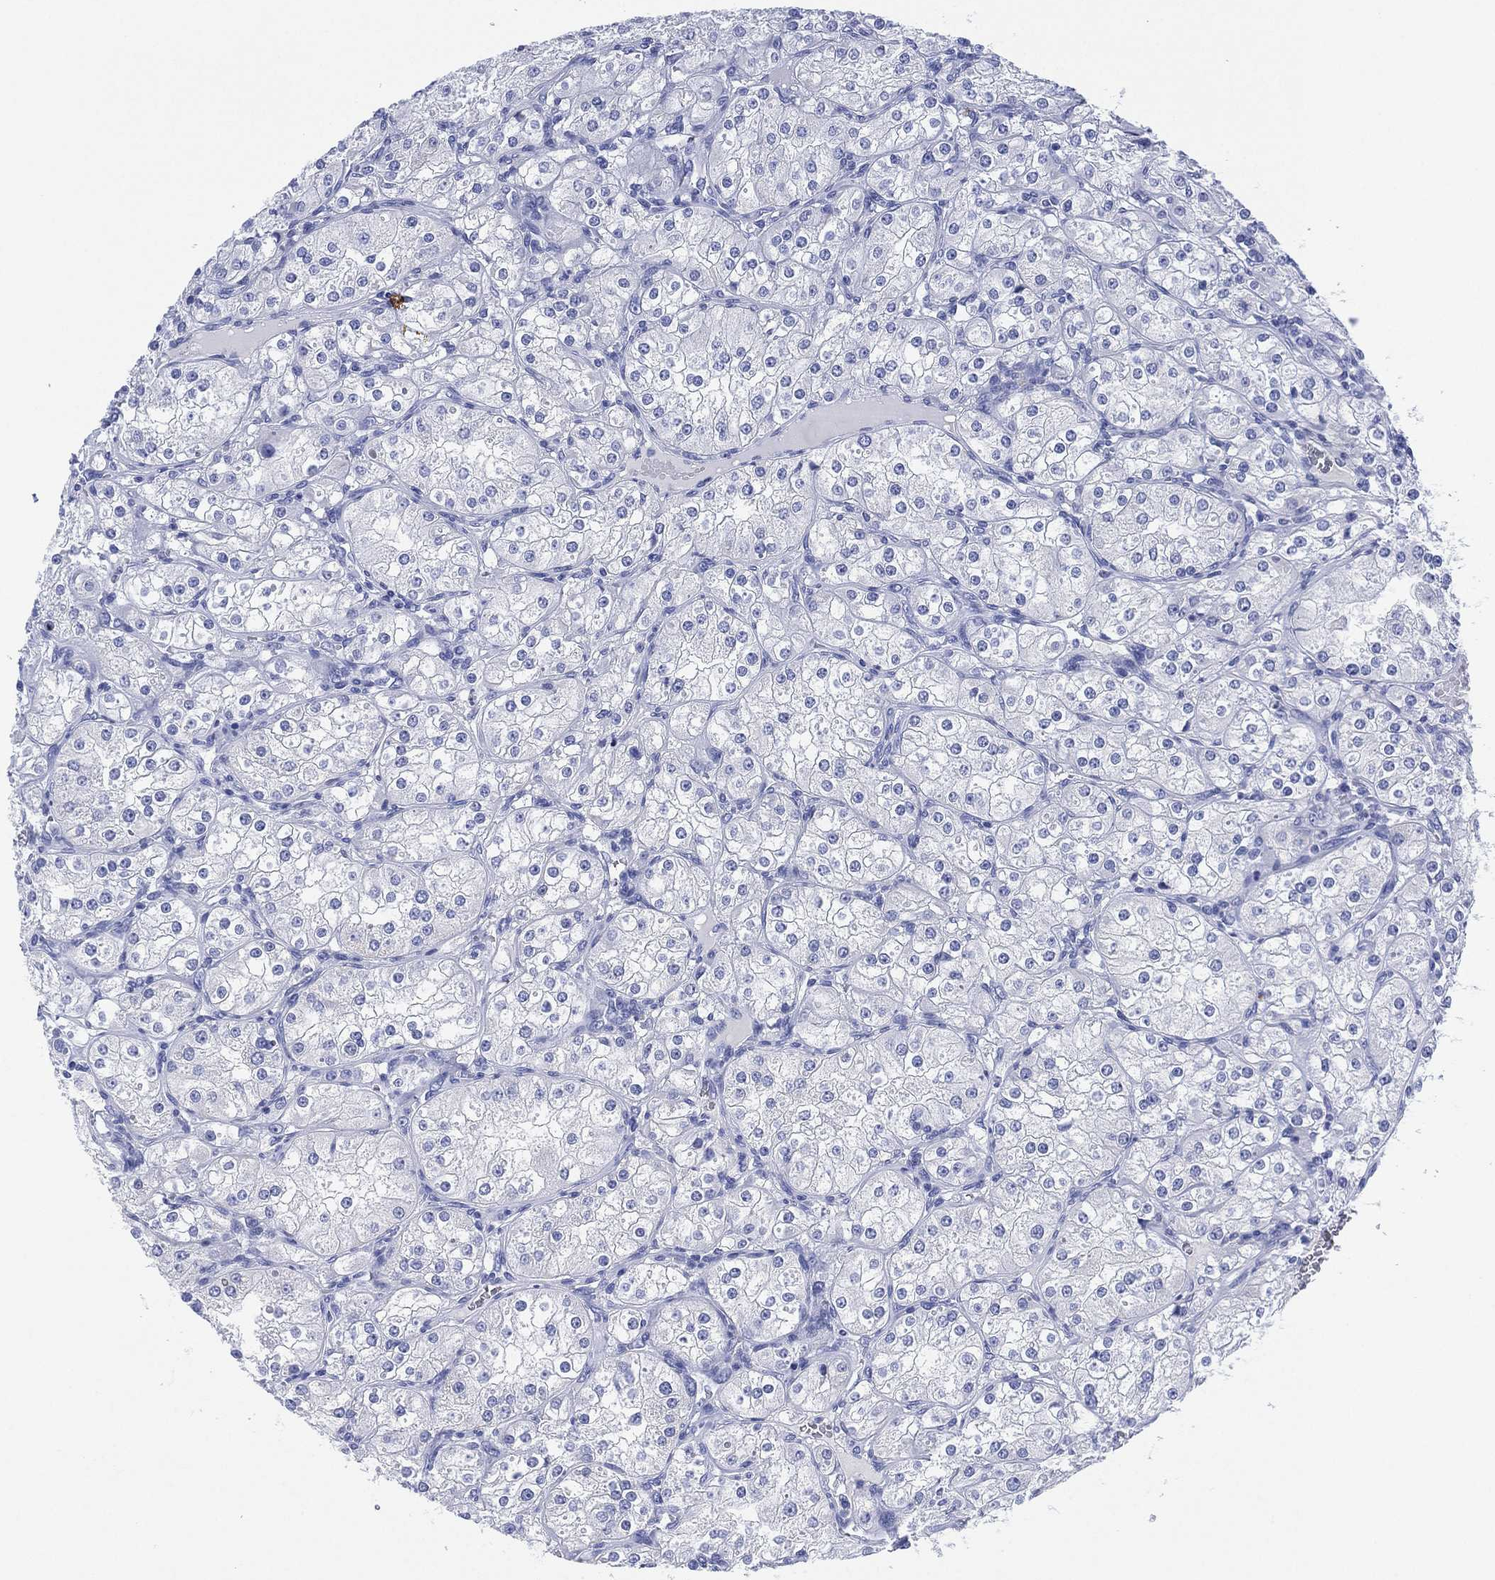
{"staining": {"intensity": "negative", "quantity": "none", "location": "none"}, "tissue": "renal cancer", "cell_type": "Tumor cells", "image_type": "cancer", "snomed": [{"axis": "morphology", "description": "Adenocarcinoma, NOS"}, {"axis": "topography", "description": "Kidney"}], "caption": "This is an IHC image of renal adenocarcinoma. There is no staining in tumor cells.", "gene": "SLC9C2", "patient": {"sex": "male", "age": 77}}